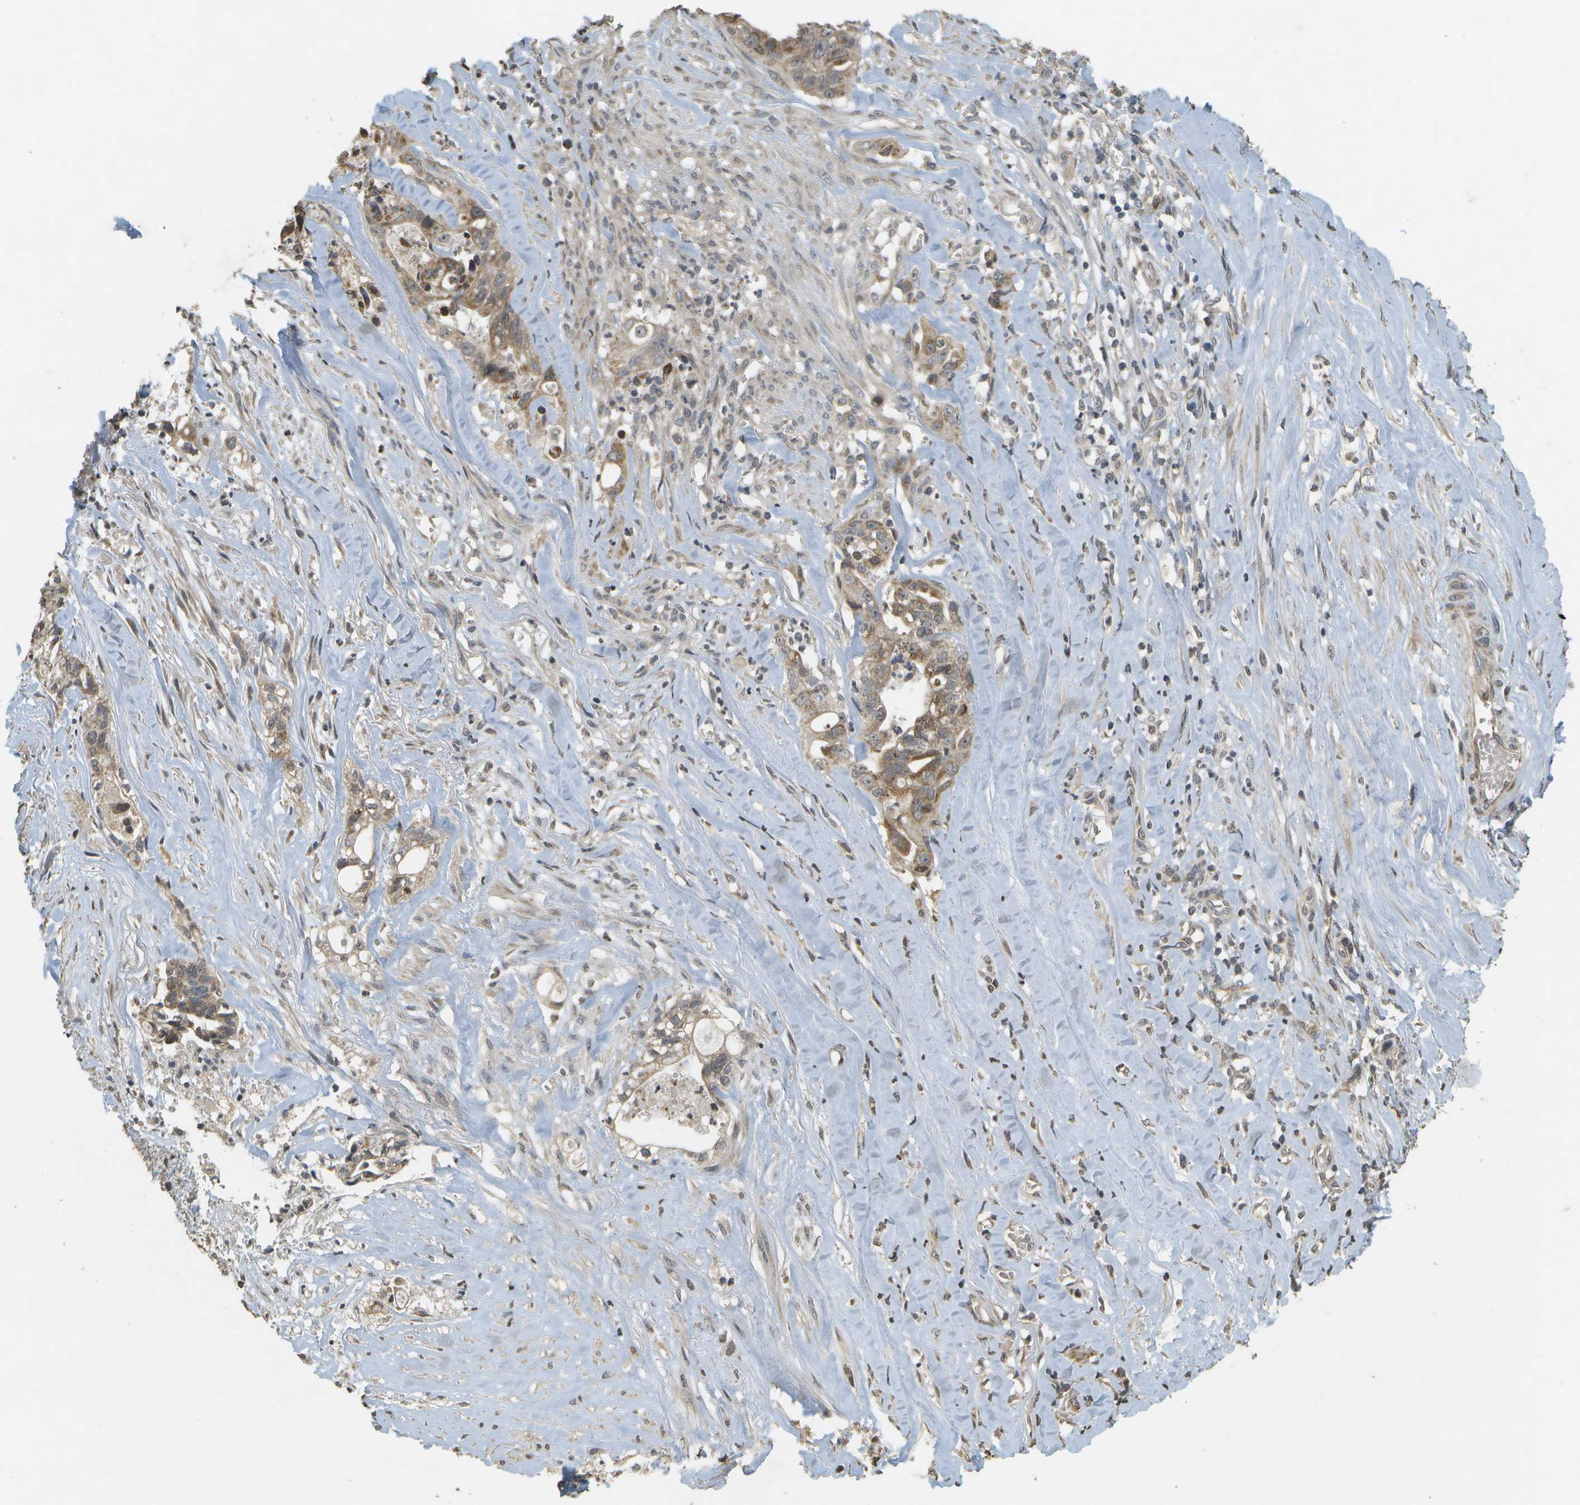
{"staining": {"intensity": "moderate", "quantity": ">75%", "location": "cytoplasmic/membranous"}, "tissue": "liver cancer", "cell_type": "Tumor cells", "image_type": "cancer", "snomed": [{"axis": "morphology", "description": "Cholangiocarcinoma"}, {"axis": "topography", "description": "Liver"}], "caption": "There is medium levels of moderate cytoplasmic/membranous positivity in tumor cells of liver cancer (cholangiocarcinoma), as demonstrated by immunohistochemical staining (brown color).", "gene": "RAB21", "patient": {"sex": "female", "age": 70}}